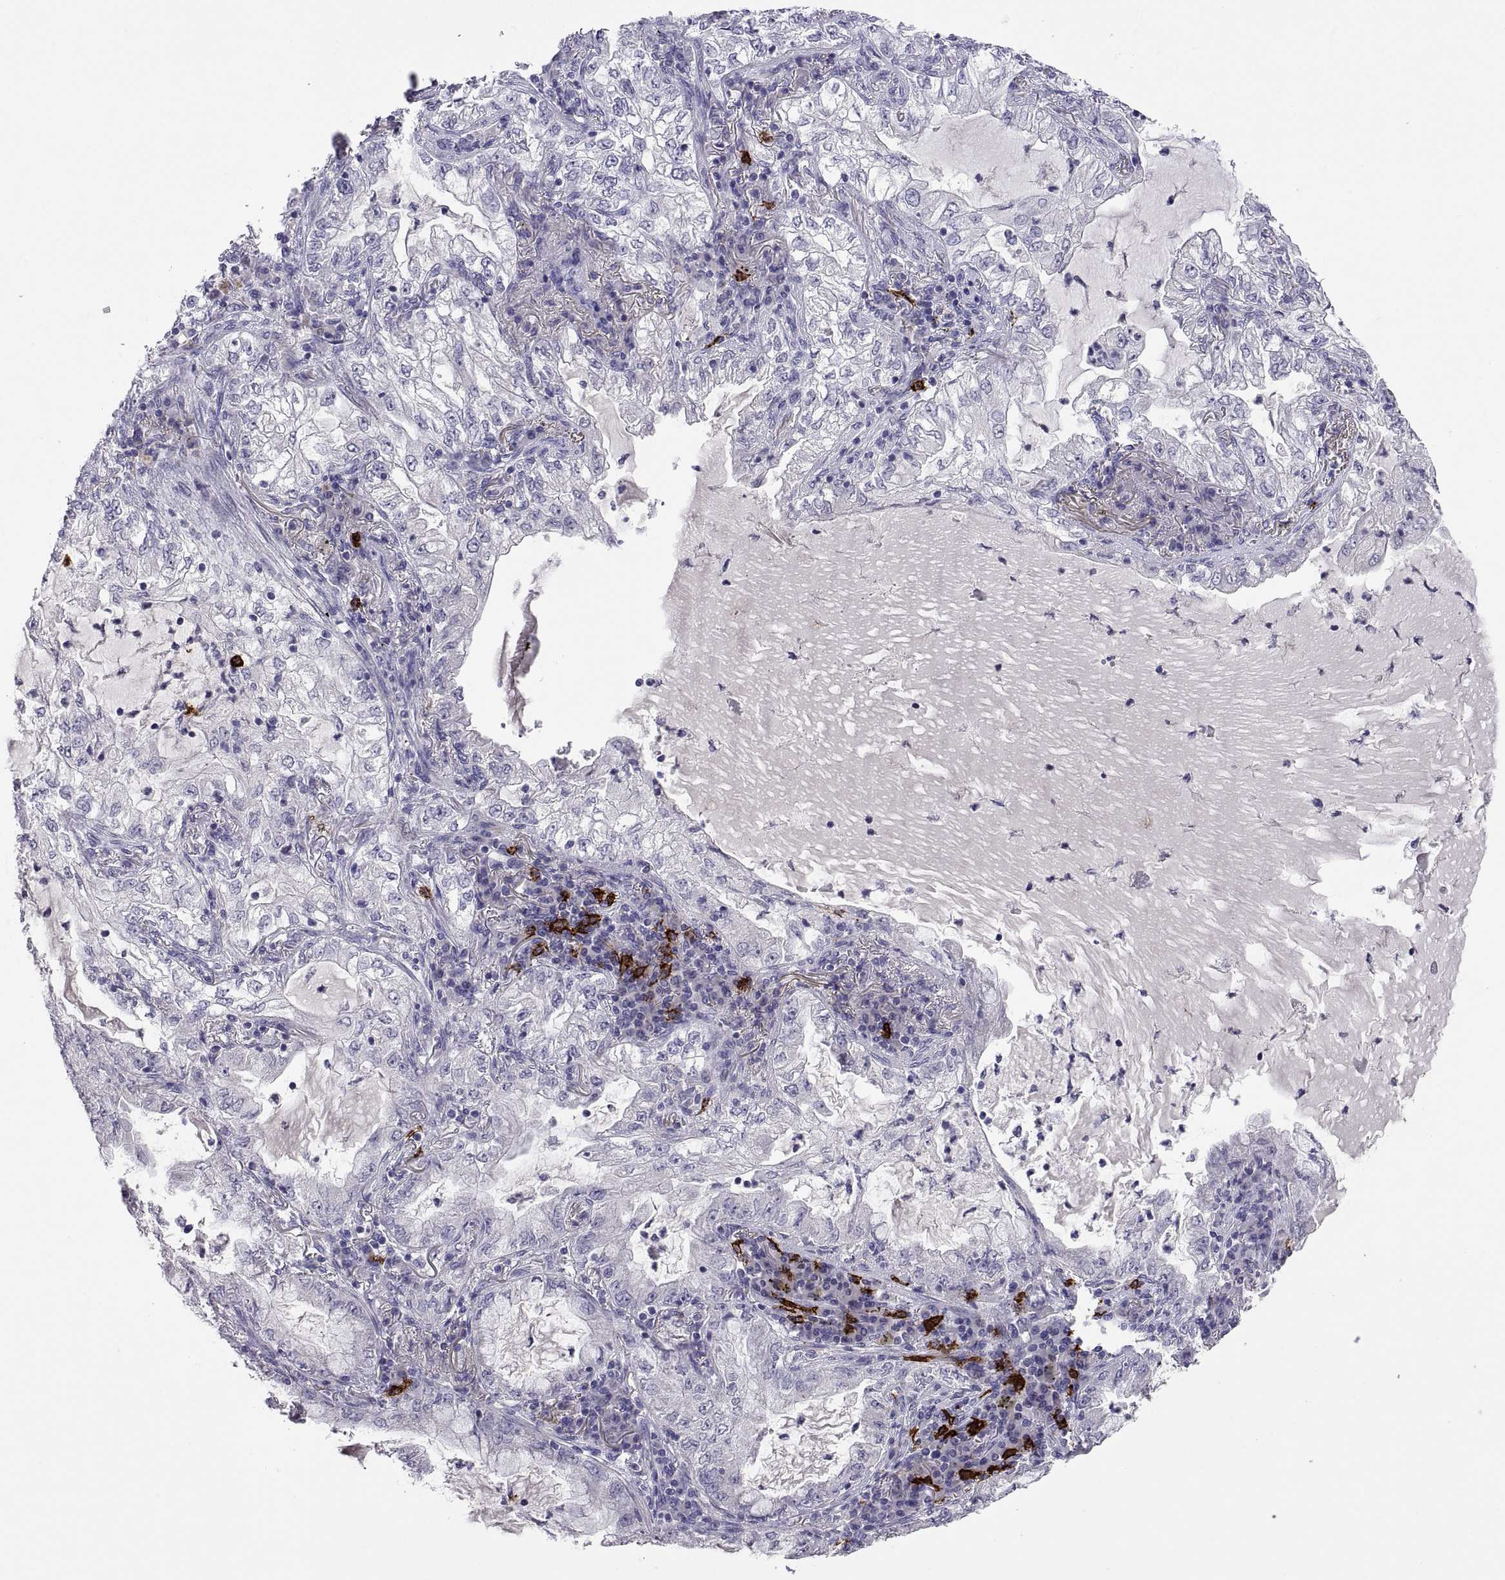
{"staining": {"intensity": "negative", "quantity": "none", "location": "none"}, "tissue": "lung cancer", "cell_type": "Tumor cells", "image_type": "cancer", "snomed": [{"axis": "morphology", "description": "Adenocarcinoma, NOS"}, {"axis": "topography", "description": "Lung"}], "caption": "Immunohistochemistry (IHC) histopathology image of human adenocarcinoma (lung) stained for a protein (brown), which reveals no staining in tumor cells.", "gene": "MS4A1", "patient": {"sex": "female", "age": 73}}